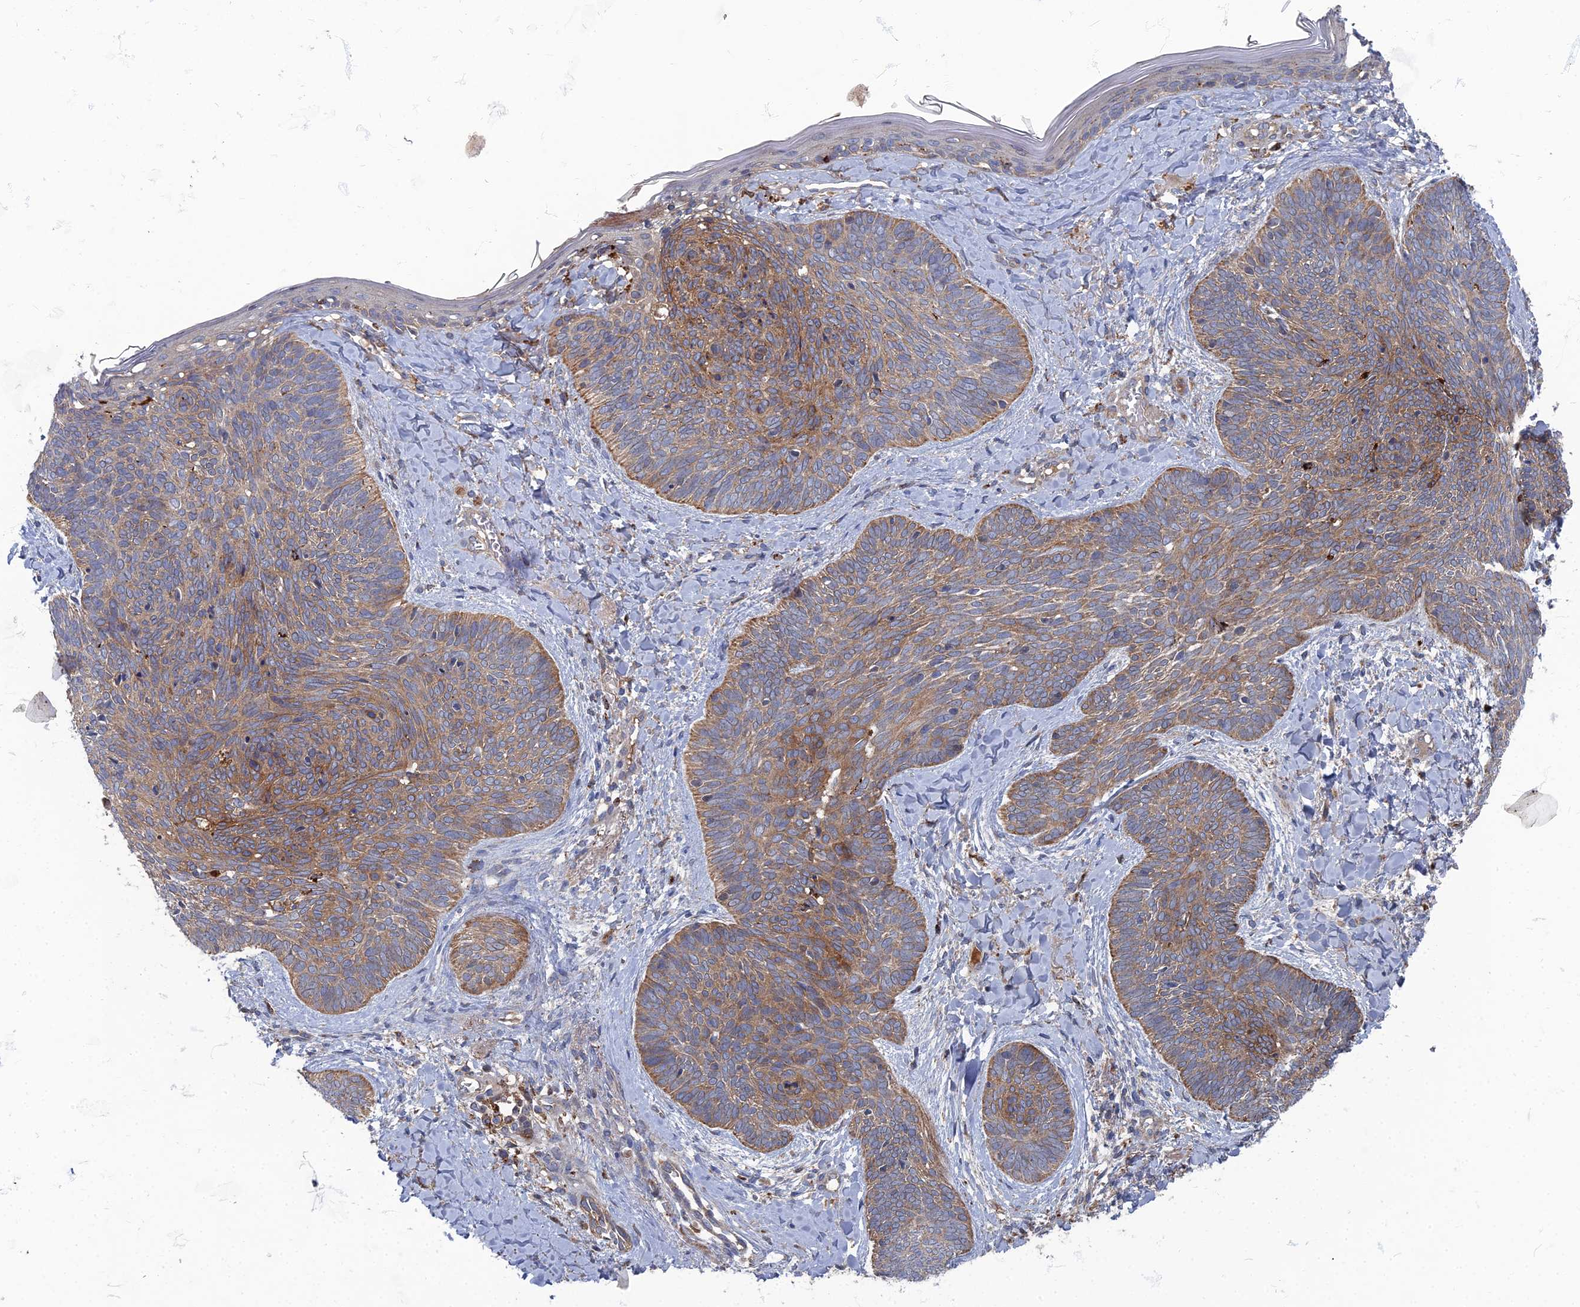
{"staining": {"intensity": "moderate", "quantity": ">75%", "location": "cytoplasmic/membranous"}, "tissue": "skin cancer", "cell_type": "Tumor cells", "image_type": "cancer", "snomed": [{"axis": "morphology", "description": "Basal cell carcinoma"}, {"axis": "topography", "description": "Skin"}], "caption": "Skin cancer (basal cell carcinoma) stained for a protein exhibits moderate cytoplasmic/membranous positivity in tumor cells. Ihc stains the protein in brown and the nuclei are stained blue.", "gene": "PPCDC", "patient": {"sex": "female", "age": 81}}